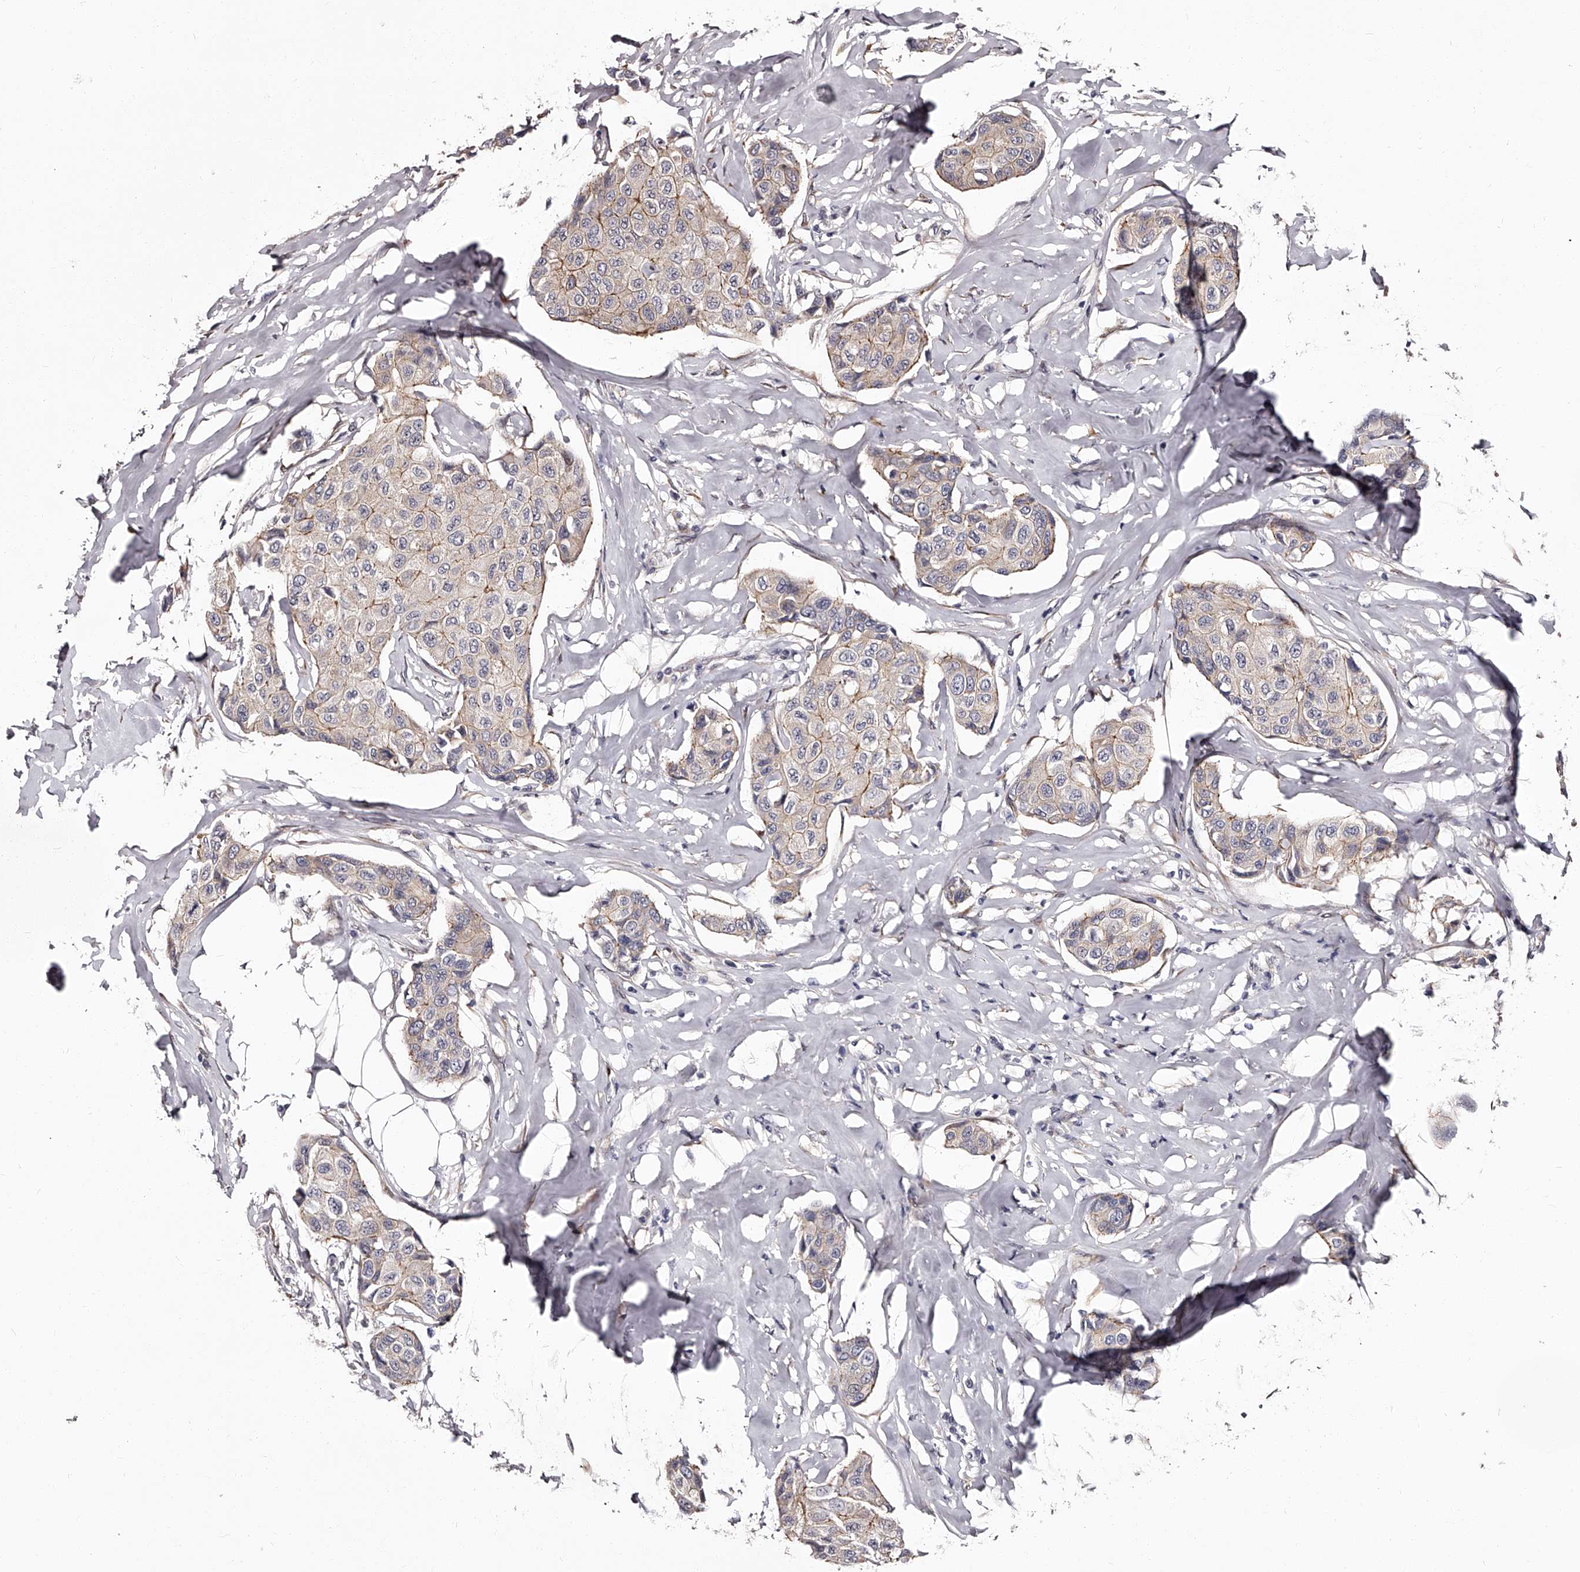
{"staining": {"intensity": "weak", "quantity": "<25%", "location": "cytoplasmic/membranous"}, "tissue": "breast cancer", "cell_type": "Tumor cells", "image_type": "cancer", "snomed": [{"axis": "morphology", "description": "Duct carcinoma"}, {"axis": "topography", "description": "Breast"}], "caption": "A photomicrograph of human breast cancer (intraductal carcinoma) is negative for staining in tumor cells.", "gene": "RSC1A1", "patient": {"sex": "female", "age": 80}}